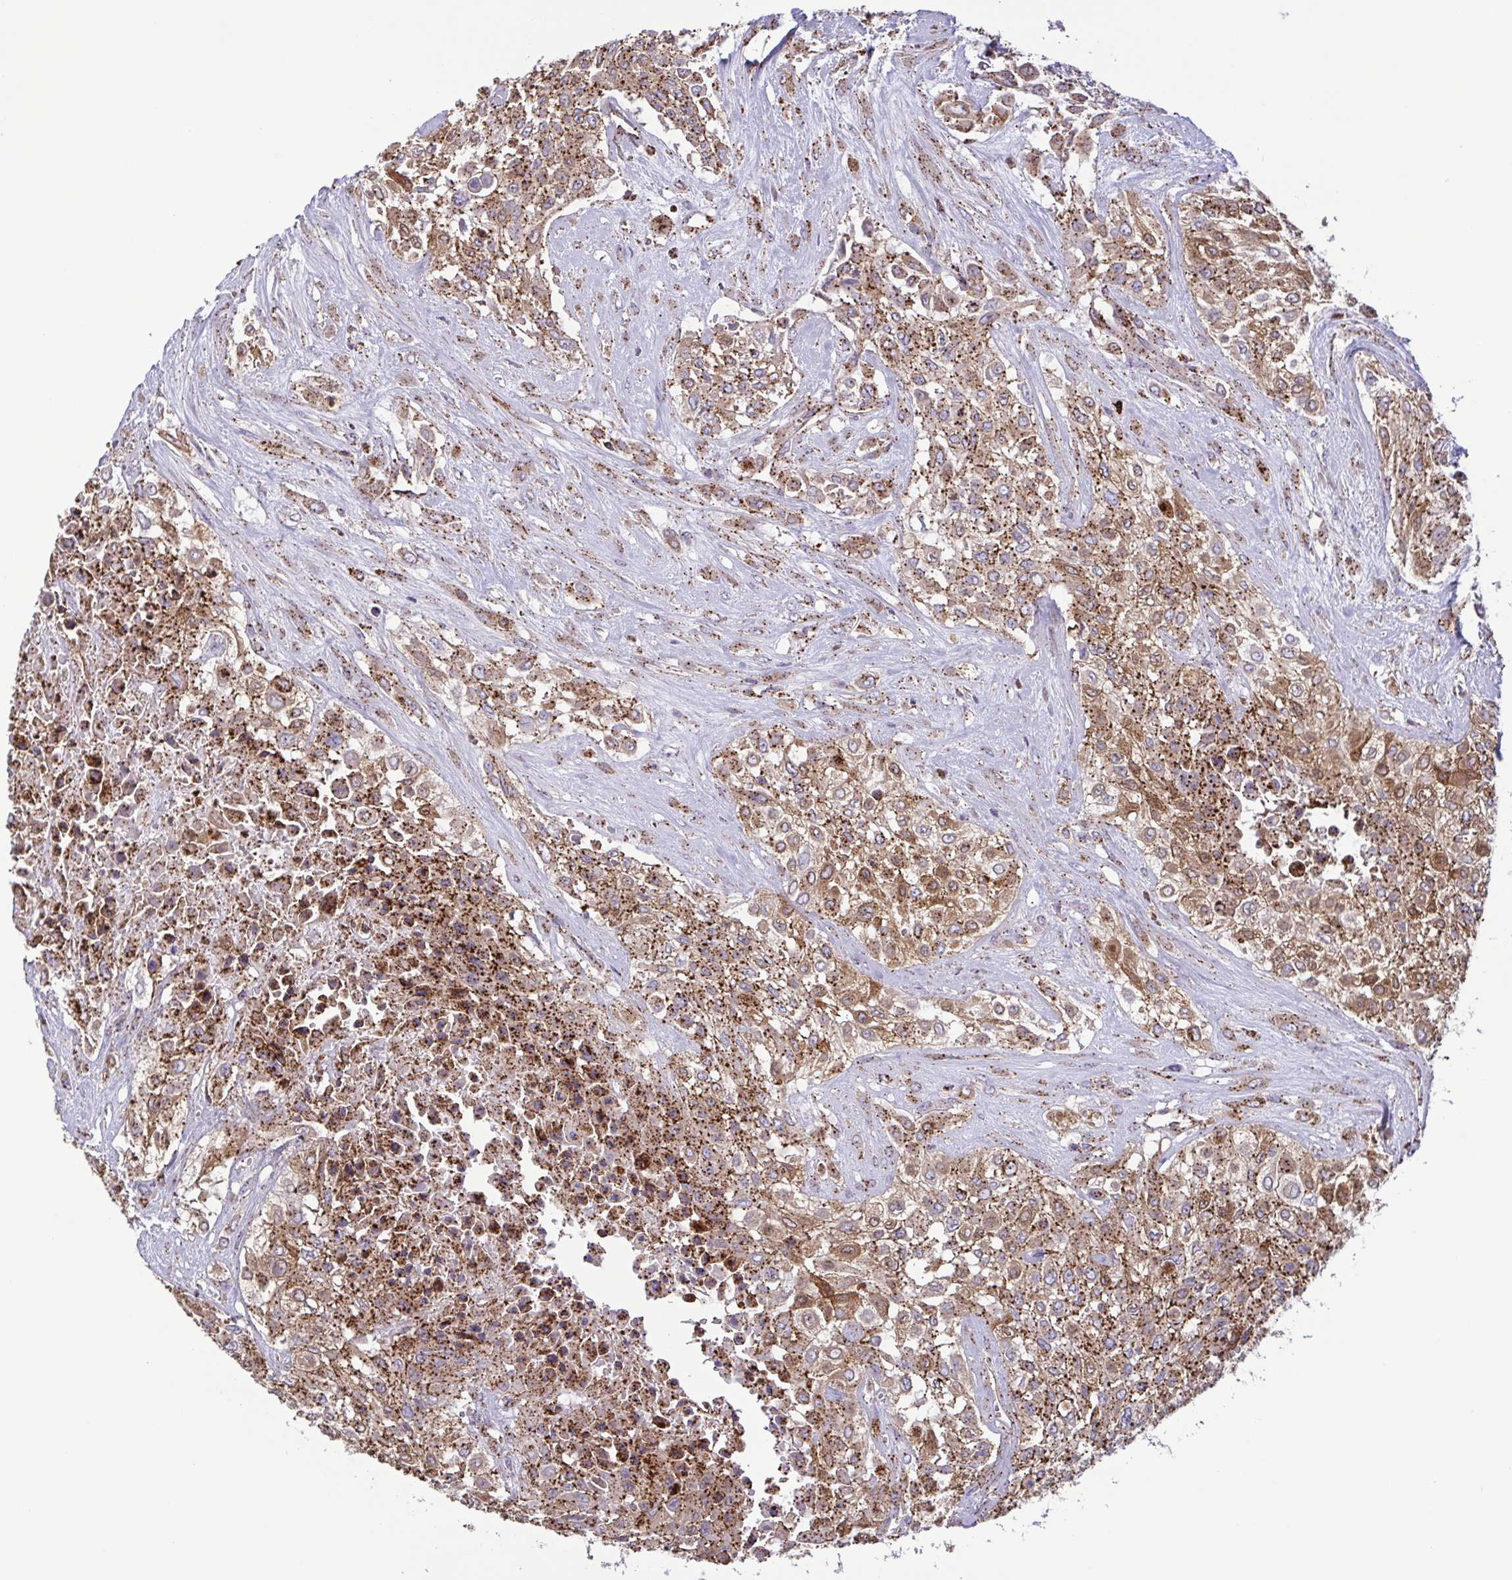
{"staining": {"intensity": "moderate", "quantity": ">75%", "location": "cytoplasmic/membranous"}, "tissue": "urothelial cancer", "cell_type": "Tumor cells", "image_type": "cancer", "snomed": [{"axis": "morphology", "description": "Urothelial carcinoma, High grade"}, {"axis": "topography", "description": "Urinary bladder"}], "caption": "An image of urothelial carcinoma (high-grade) stained for a protein demonstrates moderate cytoplasmic/membranous brown staining in tumor cells.", "gene": "CHMP1B", "patient": {"sex": "male", "age": 57}}